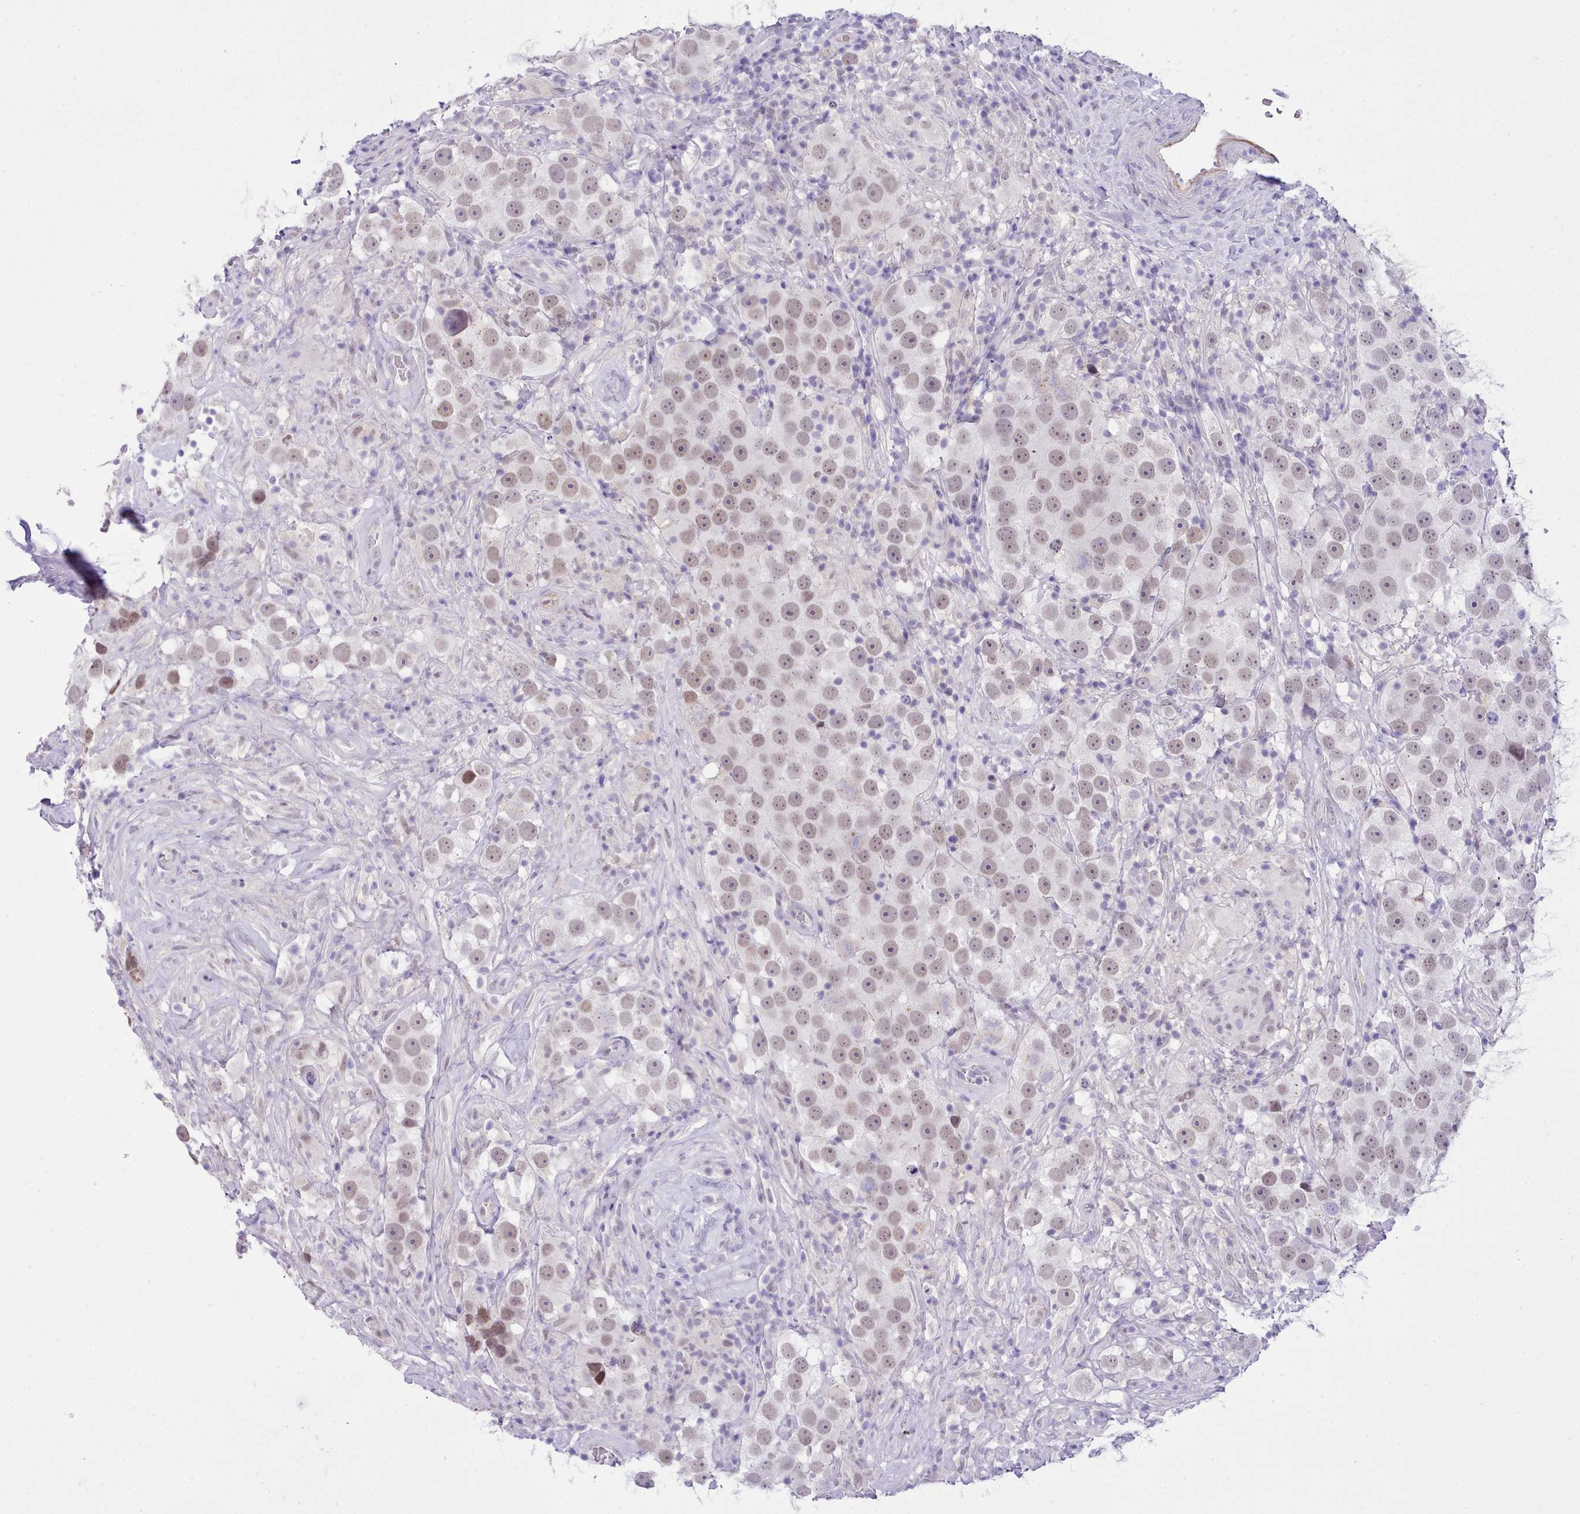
{"staining": {"intensity": "weak", "quantity": ">75%", "location": "nuclear"}, "tissue": "testis cancer", "cell_type": "Tumor cells", "image_type": "cancer", "snomed": [{"axis": "morphology", "description": "Seminoma, NOS"}, {"axis": "topography", "description": "Testis"}], "caption": "Testis seminoma tissue demonstrates weak nuclear positivity in approximately >75% of tumor cells", "gene": "LRRC37A", "patient": {"sex": "male", "age": 49}}